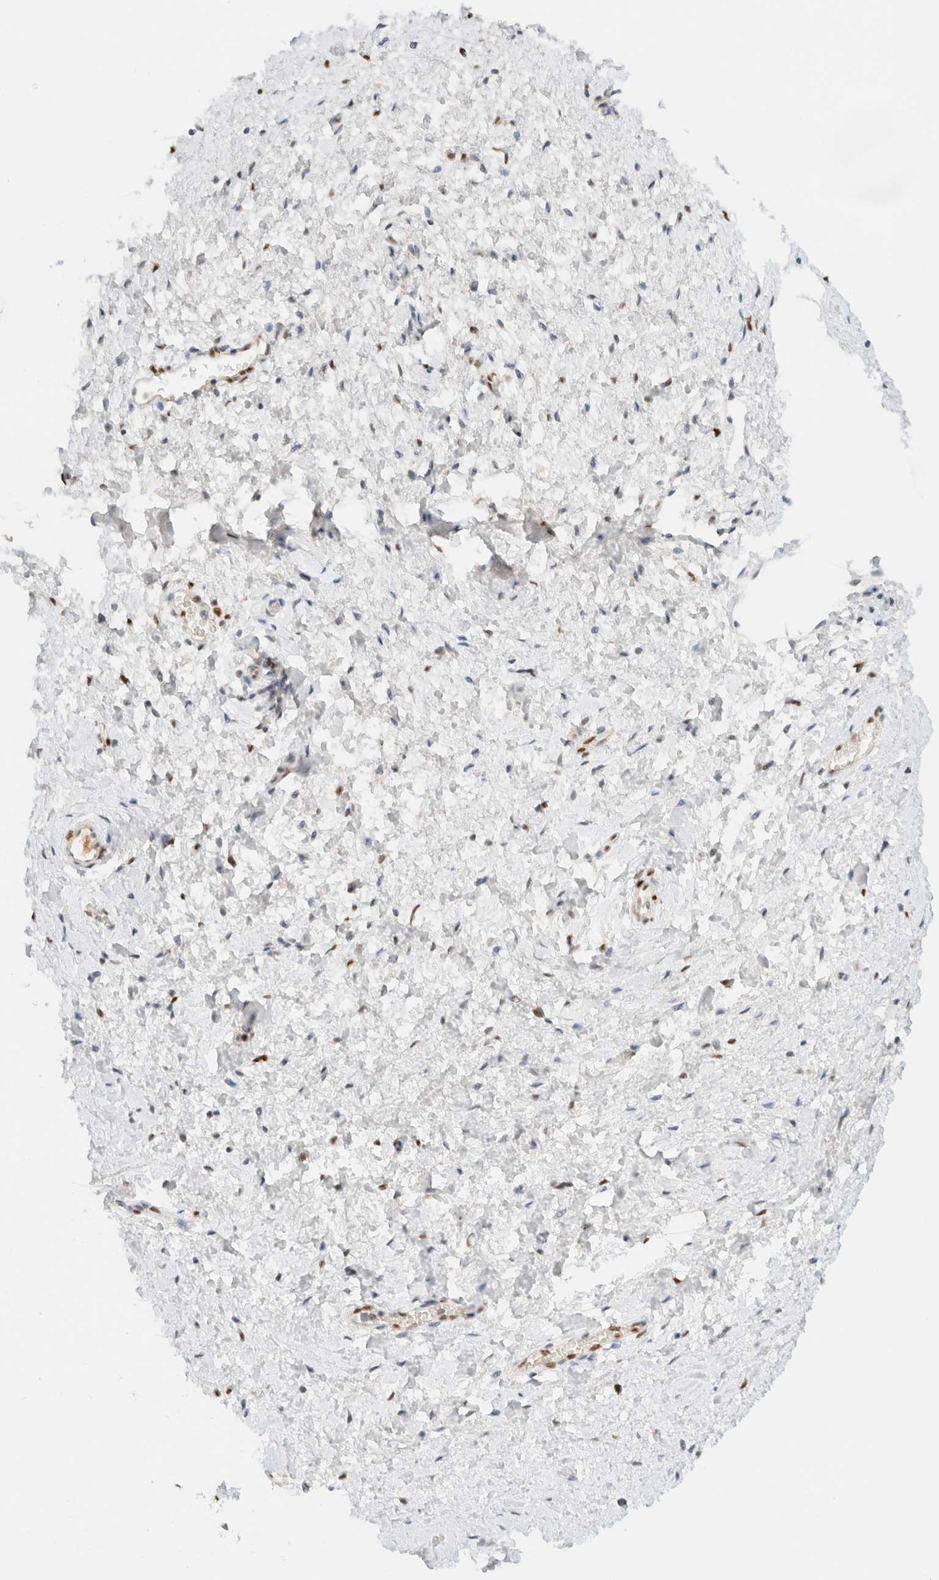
{"staining": {"intensity": "moderate", "quantity": "<25%", "location": "nuclear"}, "tissue": "cervix", "cell_type": "Glandular cells", "image_type": "normal", "snomed": [{"axis": "morphology", "description": "Normal tissue, NOS"}, {"axis": "topography", "description": "Cervix"}], "caption": "Protein expression analysis of unremarkable cervix exhibits moderate nuclear positivity in approximately <25% of glandular cells. (DAB (3,3'-diaminobenzidine) IHC with brightfield microscopy, high magnification).", "gene": "DDB2", "patient": {"sex": "female", "age": 72}}